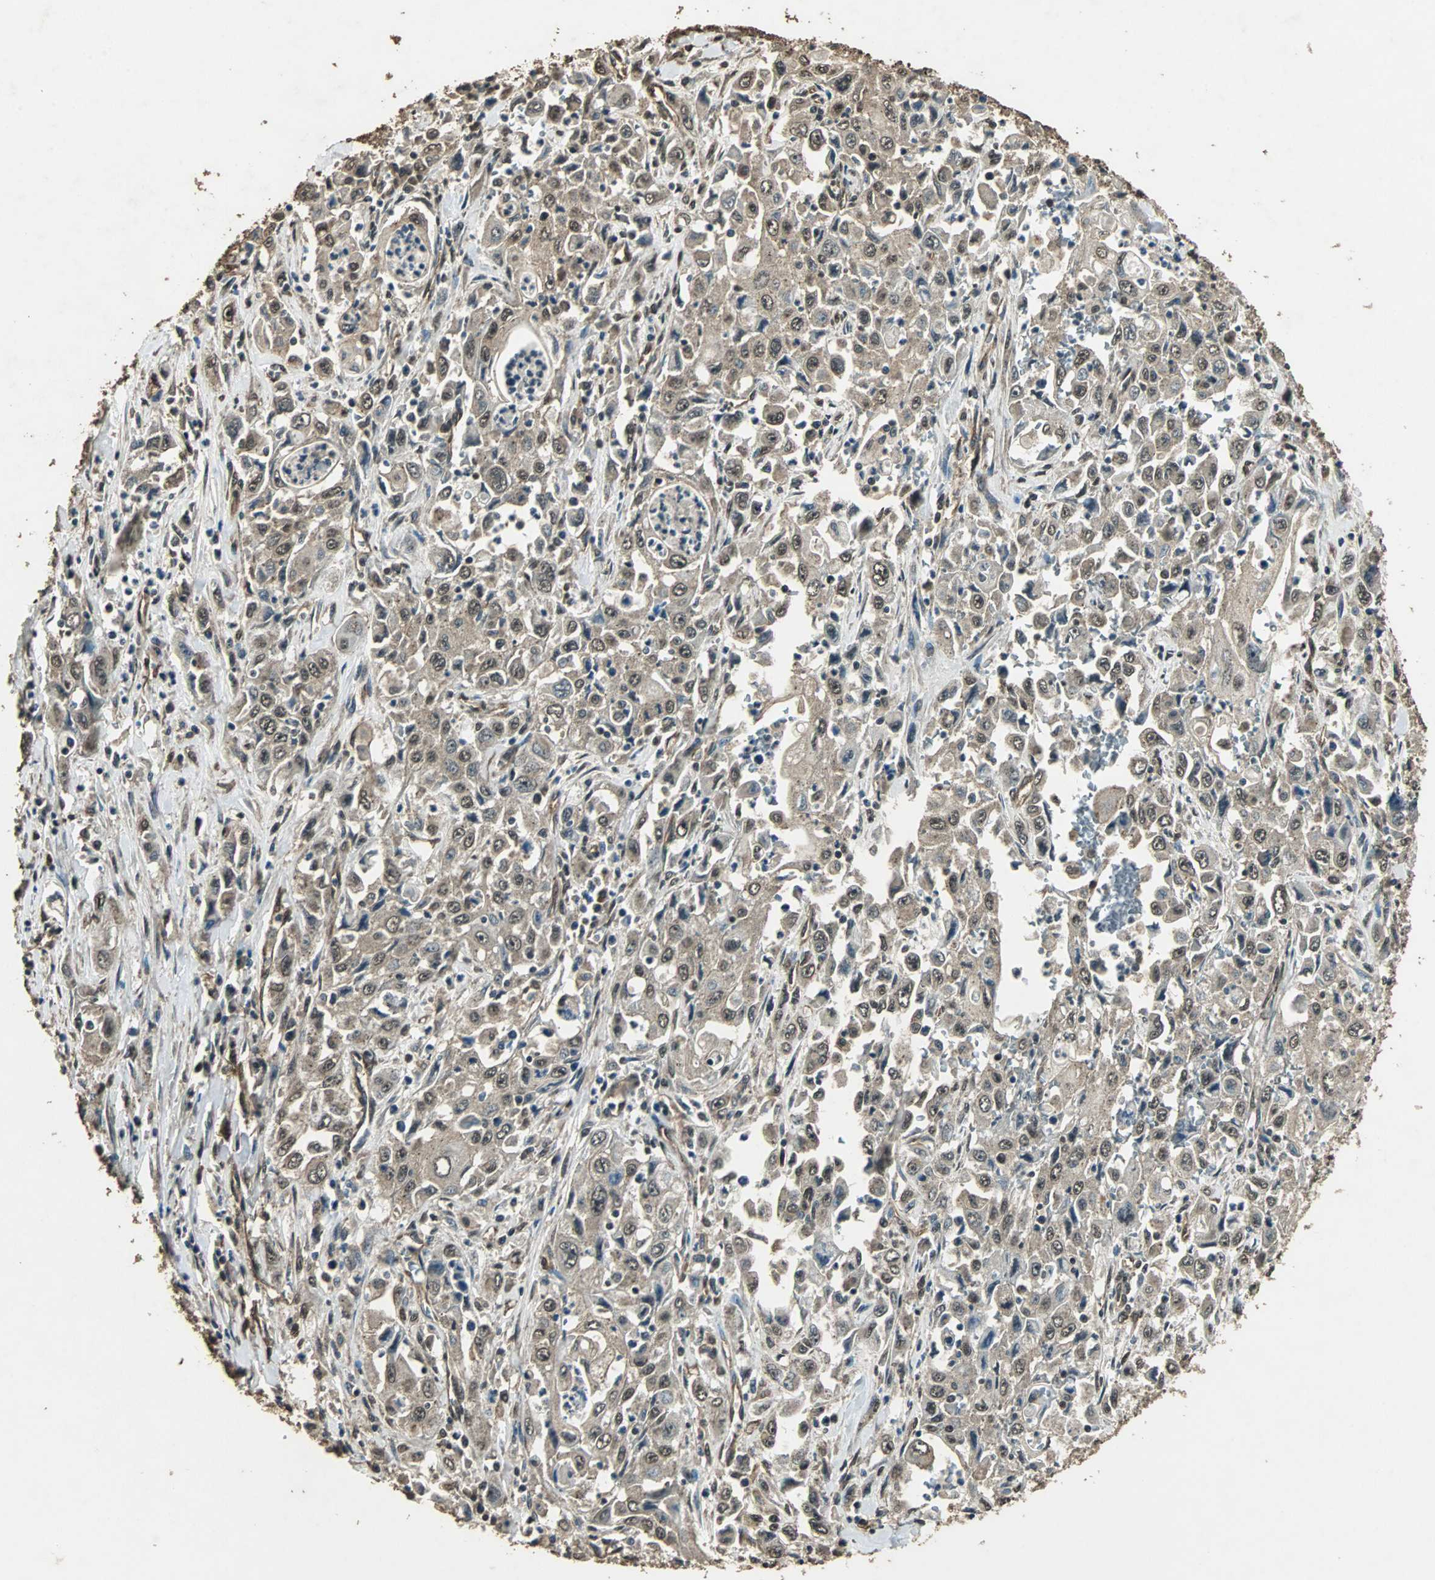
{"staining": {"intensity": "moderate", "quantity": ">75%", "location": "cytoplasmic/membranous,nuclear"}, "tissue": "pancreatic cancer", "cell_type": "Tumor cells", "image_type": "cancer", "snomed": [{"axis": "morphology", "description": "Adenocarcinoma, NOS"}, {"axis": "topography", "description": "Pancreas"}], "caption": "Immunohistochemical staining of adenocarcinoma (pancreatic) demonstrates medium levels of moderate cytoplasmic/membranous and nuclear protein expression in approximately >75% of tumor cells. (DAB IHC with brightfield microscopy, high magnification).", "gene": "PPP1R13B", "patient": {"sex": "male", "age": 70}}